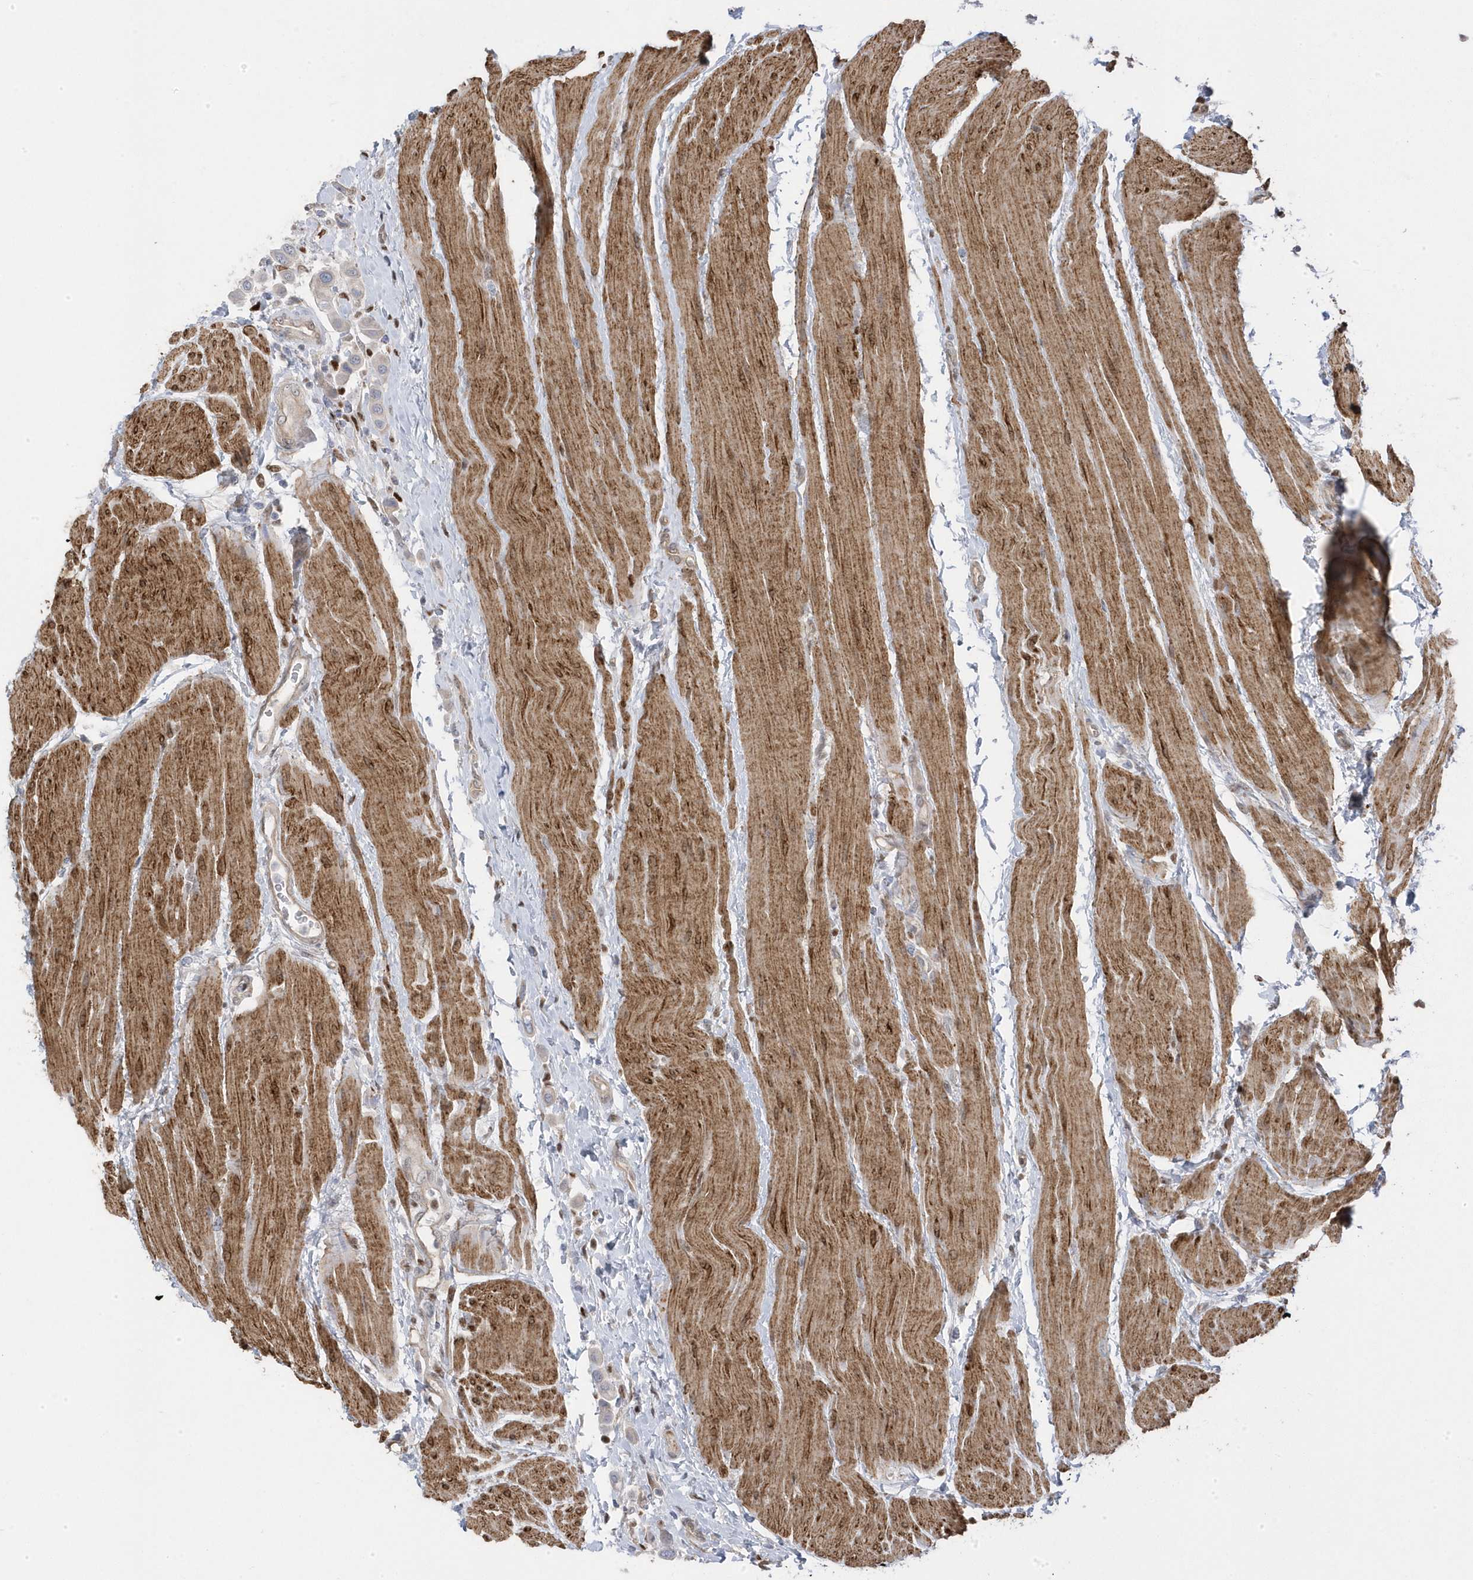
{"staining": {"intensity": "negative", "quantity": "none", "location": "none"}, "tissue": "urothelial cancer", "cell_type": "Tumor cells", "image_type": "cancer", "snomed": [{"axis": "morphology", "description": "Urothelial carcinoma, High grade"}, {"axis": "topography", "description": "Urinary bladder"}], "caption": "DAB immunohistochemical staining of urothelial cancer reveals no significant positivity in tumor cells. (DAB immunohistochemistry visualized using brightfield microscopy, high magnification).", "gene": "GTPBP6", "patient": {"sex": "male", "age": 50}}